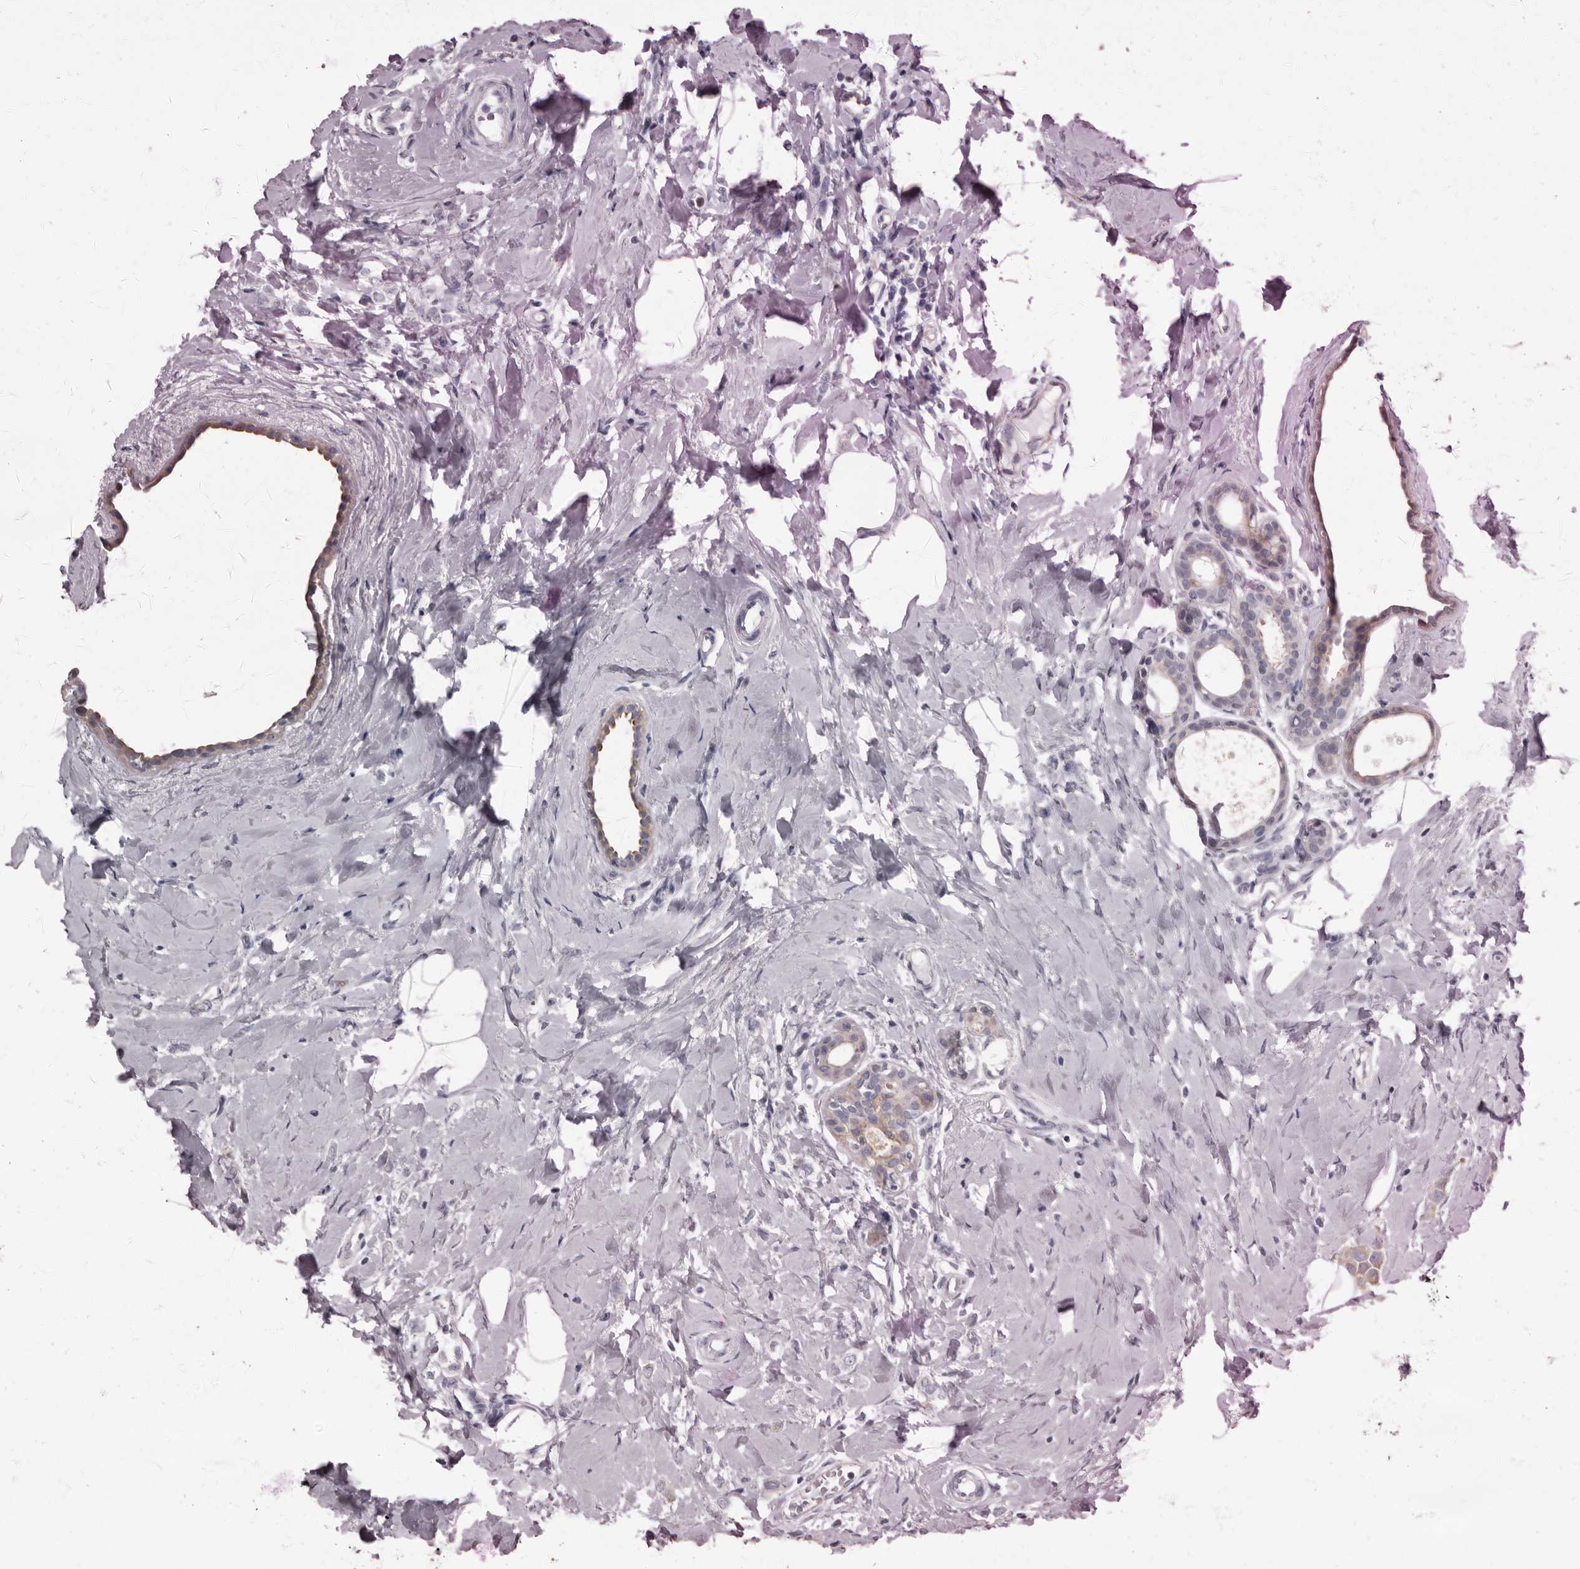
{"staining": {"intensity": "negative", "quantity": "none", "location": "none"}, "tissue": "breast cancer", "cell_type": "Tumor cells", "image_type": "cancer", "snomed": [{"axis": "morphology", "description": "Lobular carcinoma"}, {"axis": "topography", "description": "Breast"}], "caption": "Immunohistochemical staining of breast cancer (lobular carcinoma) shows no significant positivity in tumor cells.", "gene": "TPD52L1", "patient": {"sex": "female", "age": 47}}